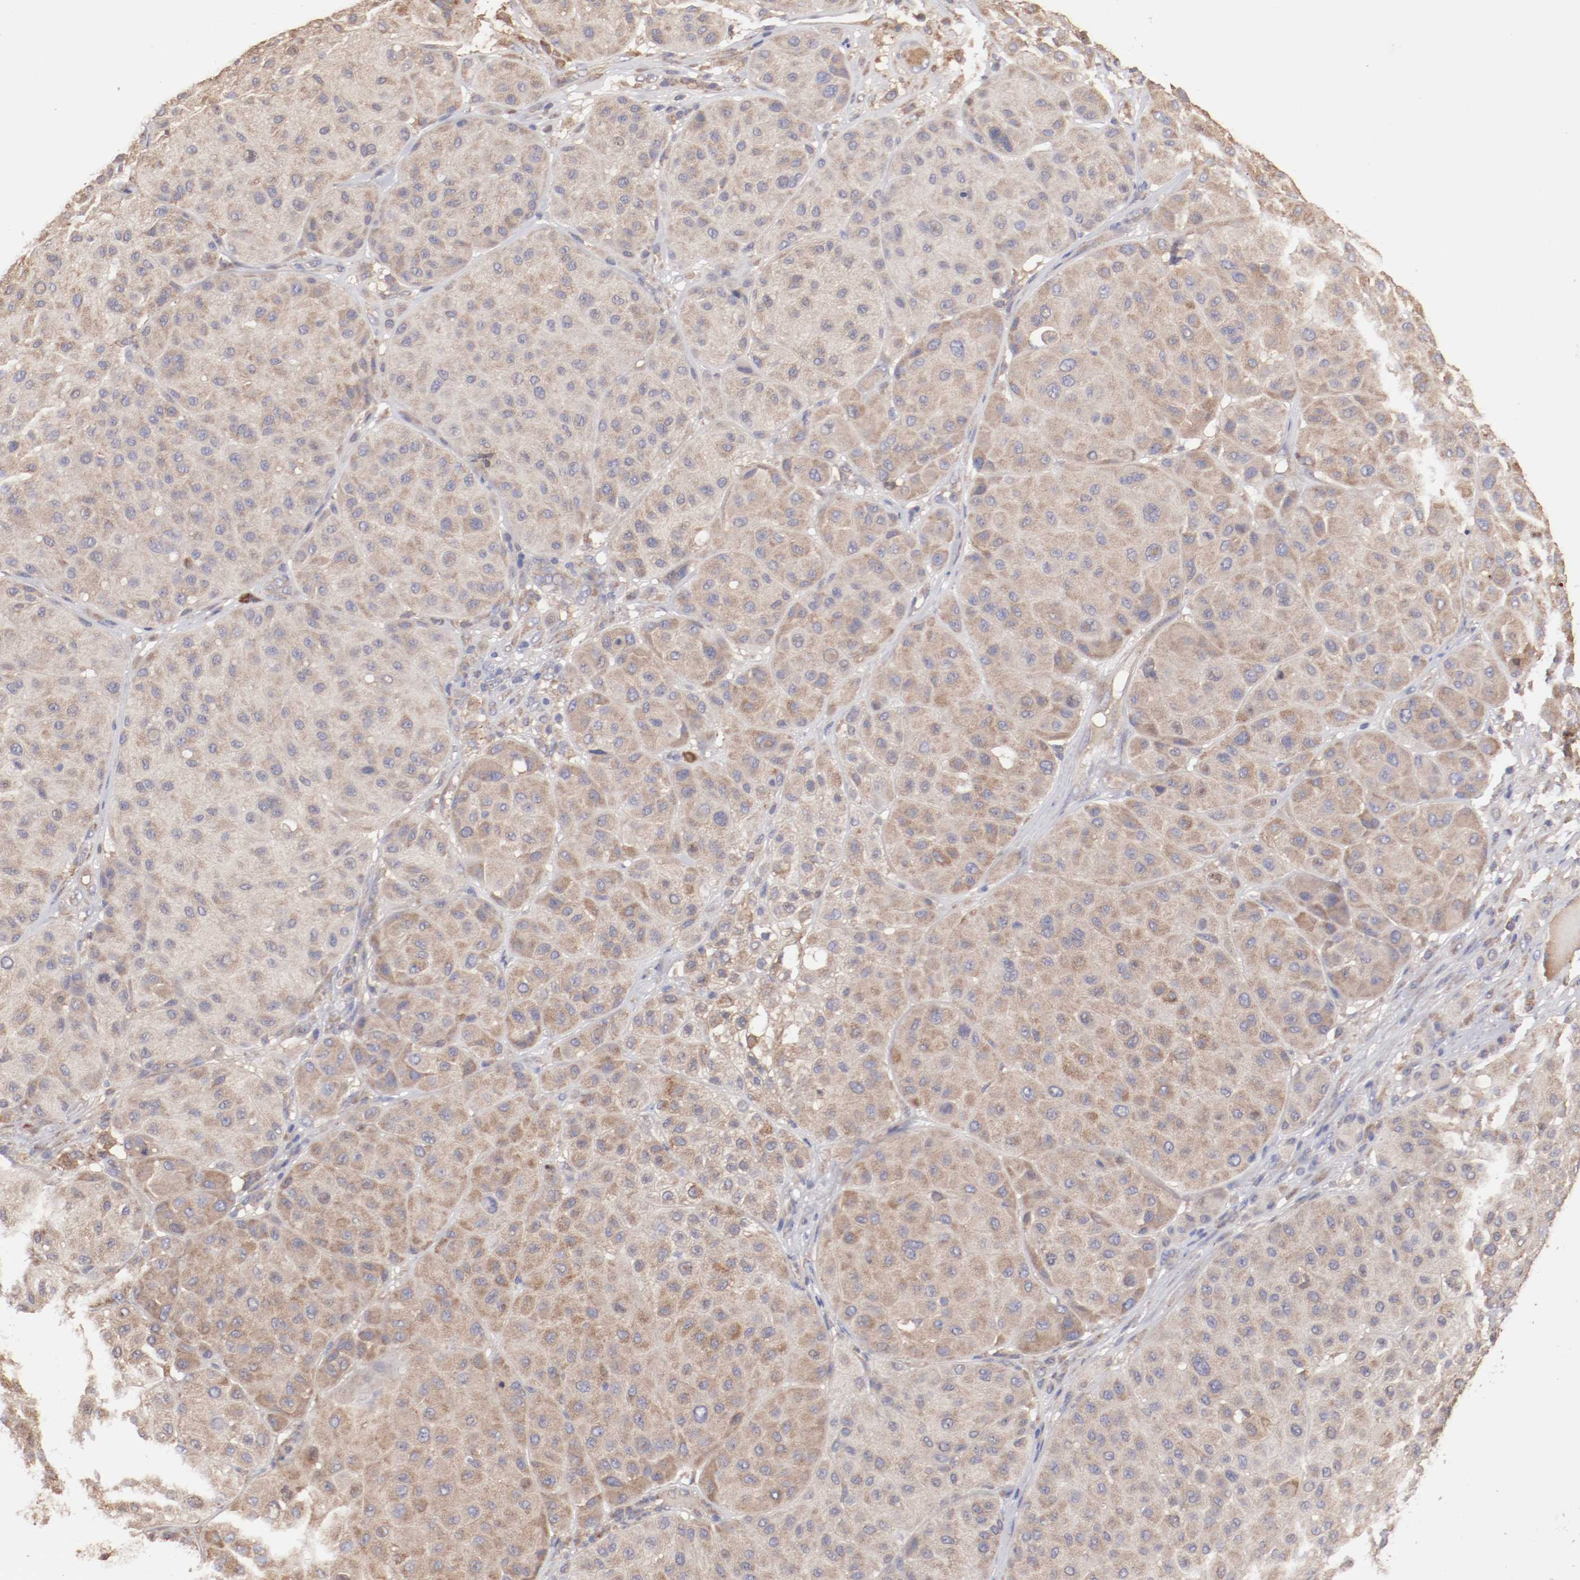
{"staining": {"intensity": "weak", "quantity": ">75%", "location": "cytoplasmic/membranous"}, "tissue": "melanoma", "cell_type": "Tumor cells", "image_type": "cancer", "snomed": [{"axis": "morphology", "description": "Normal tissue, NOS"}, {"axis": "morphology", "description": "Malignant melanoma, Metastatic site"}, {"axis": "topography", "description": "Skin"}], "caption": "Melanoma stained with a protein marker shows weak staining in tumor cells.", "gene": "NFKBIE", "patient": {"sex": "male", "age": 41}}